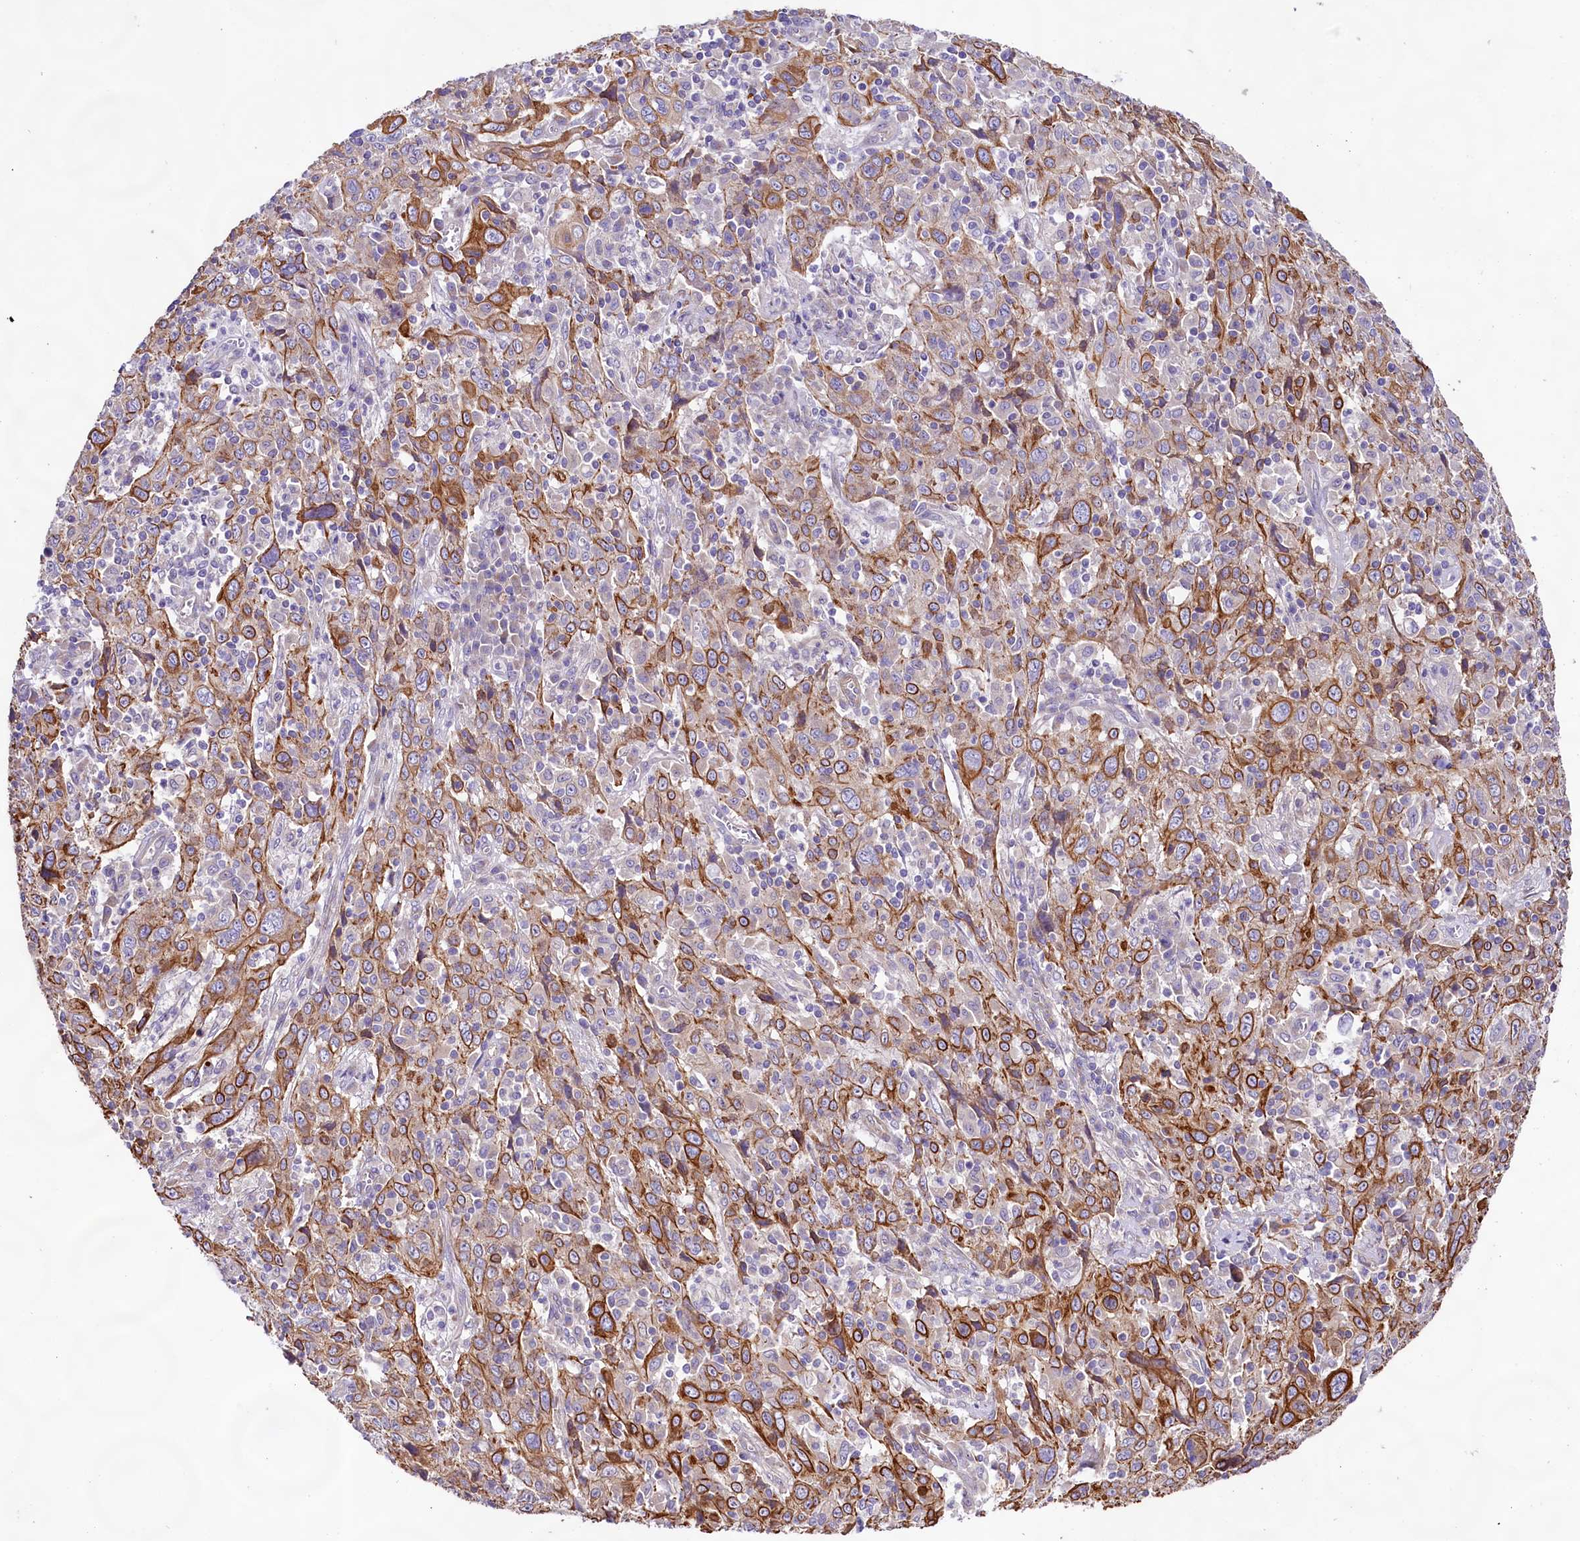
{"staining": {"intensity": "strong", "quantity": "25%-75%", "location": "cytoplasmic/membranous"}, "tissue": "cervical cancer", "cell_type": "Tumor cells", "image_type": "cancer", "snomed": [{"axis": "morphology", "description": "Squamous cell carcinoma, NOS"}, {"axis": "topography", "description": "Cervix"}], "caption": "Tumor cells demonstrate high levels of strong cytoplasmic/membranous positivity in about 25%-75% of cells in human cervical squamous cell carcinoma.", "gene": "VPS11", "patient": {"sex": "female", "age": 46}}